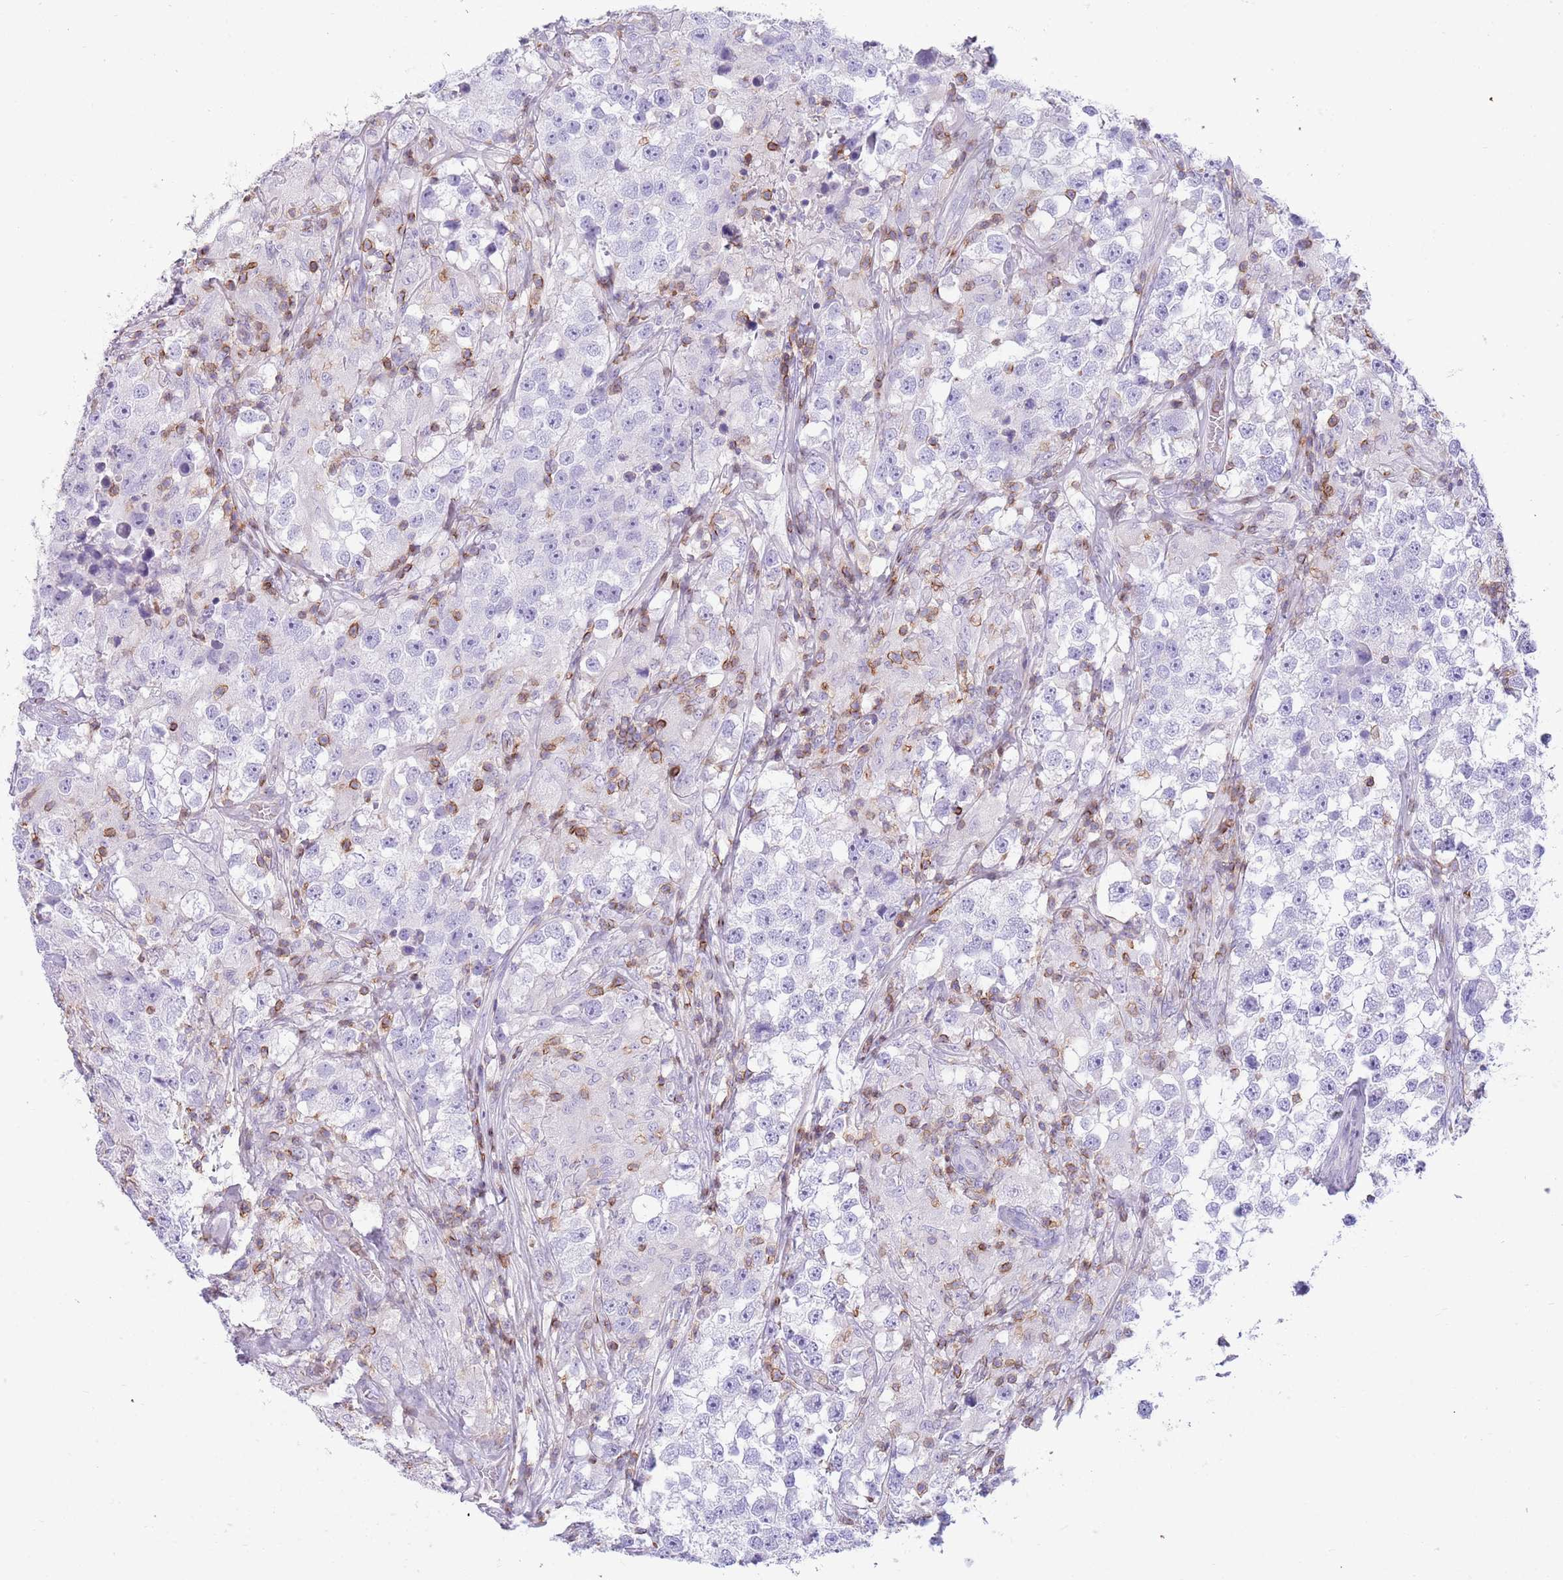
{"staining": {"intensity": "negative", "quantity": "none", "location": "none"}, "tissue": "testis cancer", "cell_type": "Tumor cells", "image_type": "cancer", "snomed": [{"axis": "morphology", "description": "Seminoma, NOS"}, {"axis": "topography", "description": "Testis"}], "caption": "Immunohistochemistry of human testis seminoma exhibits no expression in tumor cells.", "gene": "OR4Q3", "patient": {"sex": "male", "age": 46}}